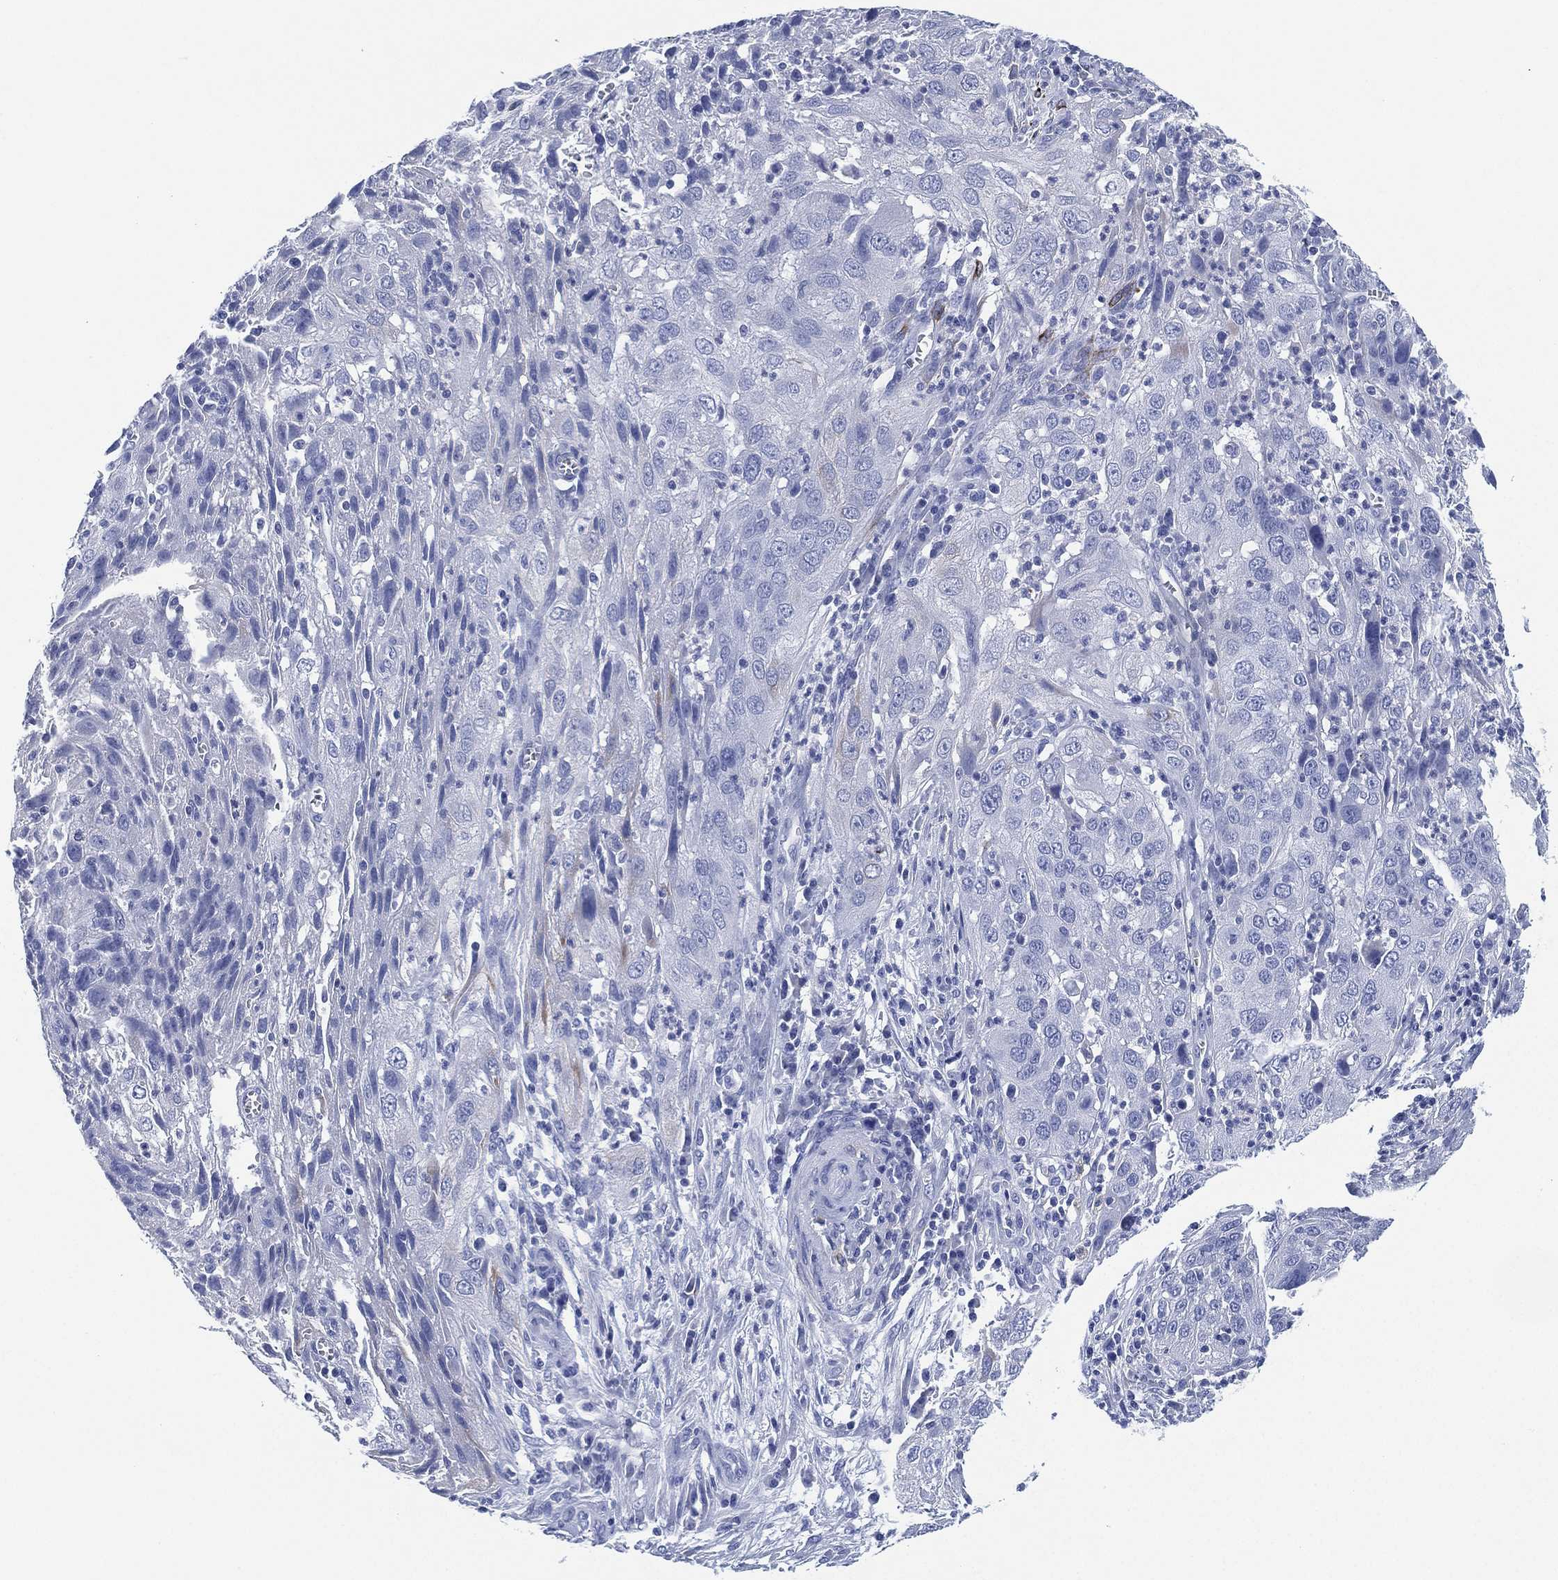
{"staining": {"intensity": "negative", "quantity": "none", "location": "none"}, "tissue": "cervical cancer", "cell_type": "Tumor cells", "image_type": "cancer", "snomed": [{"axis": "morphology", "description": "Squamous cell carcinoma, NOS"}, {"axis": "topography", "description": "Cervix"}], "caption": "Immunohistochemistry of human cervical cancer (squamous cell carcinoma) shows no positivity in tumor cells. The staining is performed using DAB brown chromogen with nuclei counter-stained in using hematoxylin.", "gene": "SLC9C2", "patient": {"sex": "female", "age": 32}}